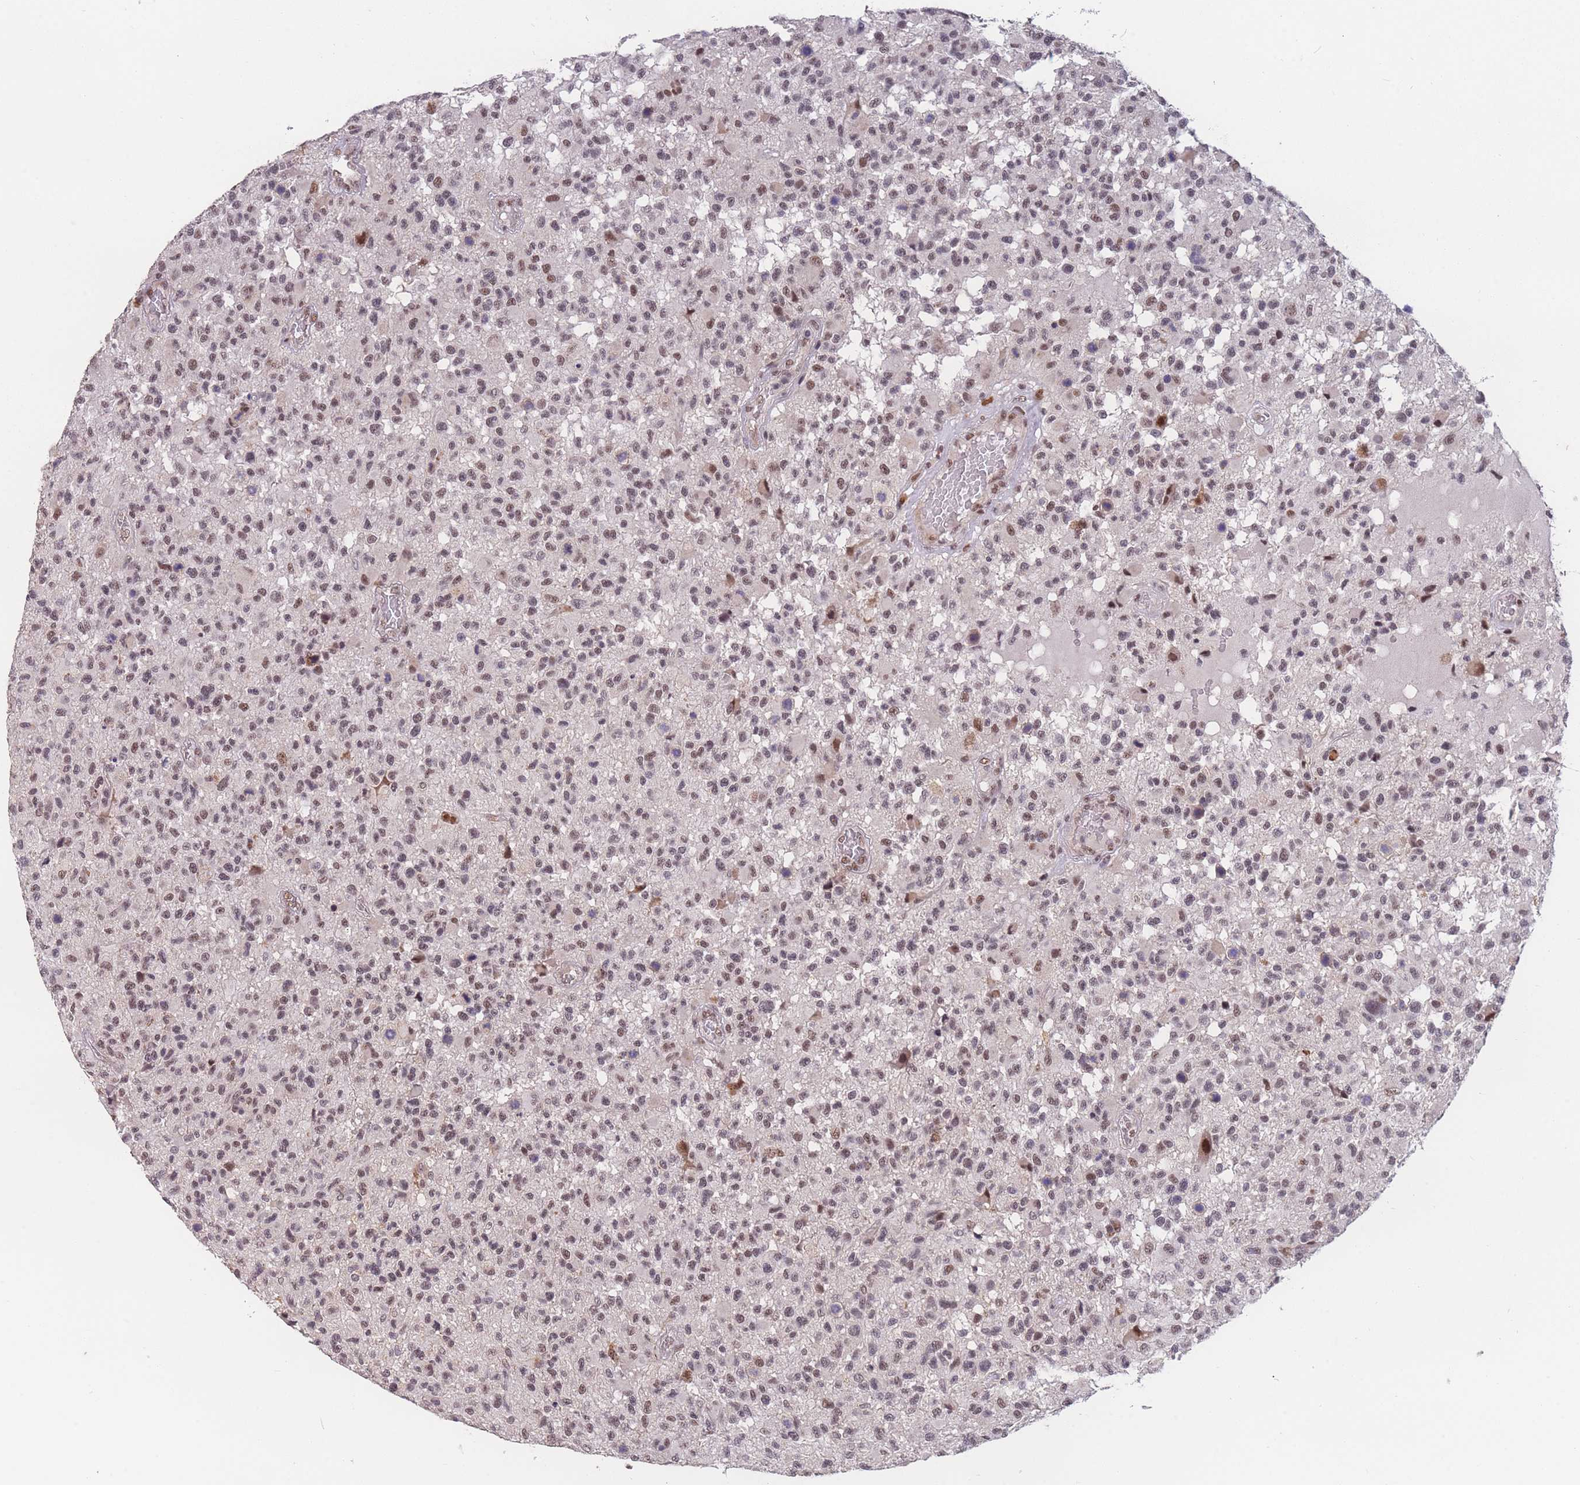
{"staining": {"intensity": "moderate", "quantity": "25%-75%", "location": "nuclear"}, "tissue": "glioma", "cell_type": "Tumor cells", "image_type": "cancer", "snomed": [{"axis": "morphology", "description": "Glioma, malignant, High grade"}, {"axis": "morphology", "description": "Glioblastoma, NOS"}, {"axis": "topography", "description": "Brain"}], "caption": "Immunohistochemistry (IHC) of glioma reveals medium levels of moderate nuclear staining in about 25%-75% of tumor cells.", "gene": "SNRPA1", "patient": {"sex": "male", "age": 60}}